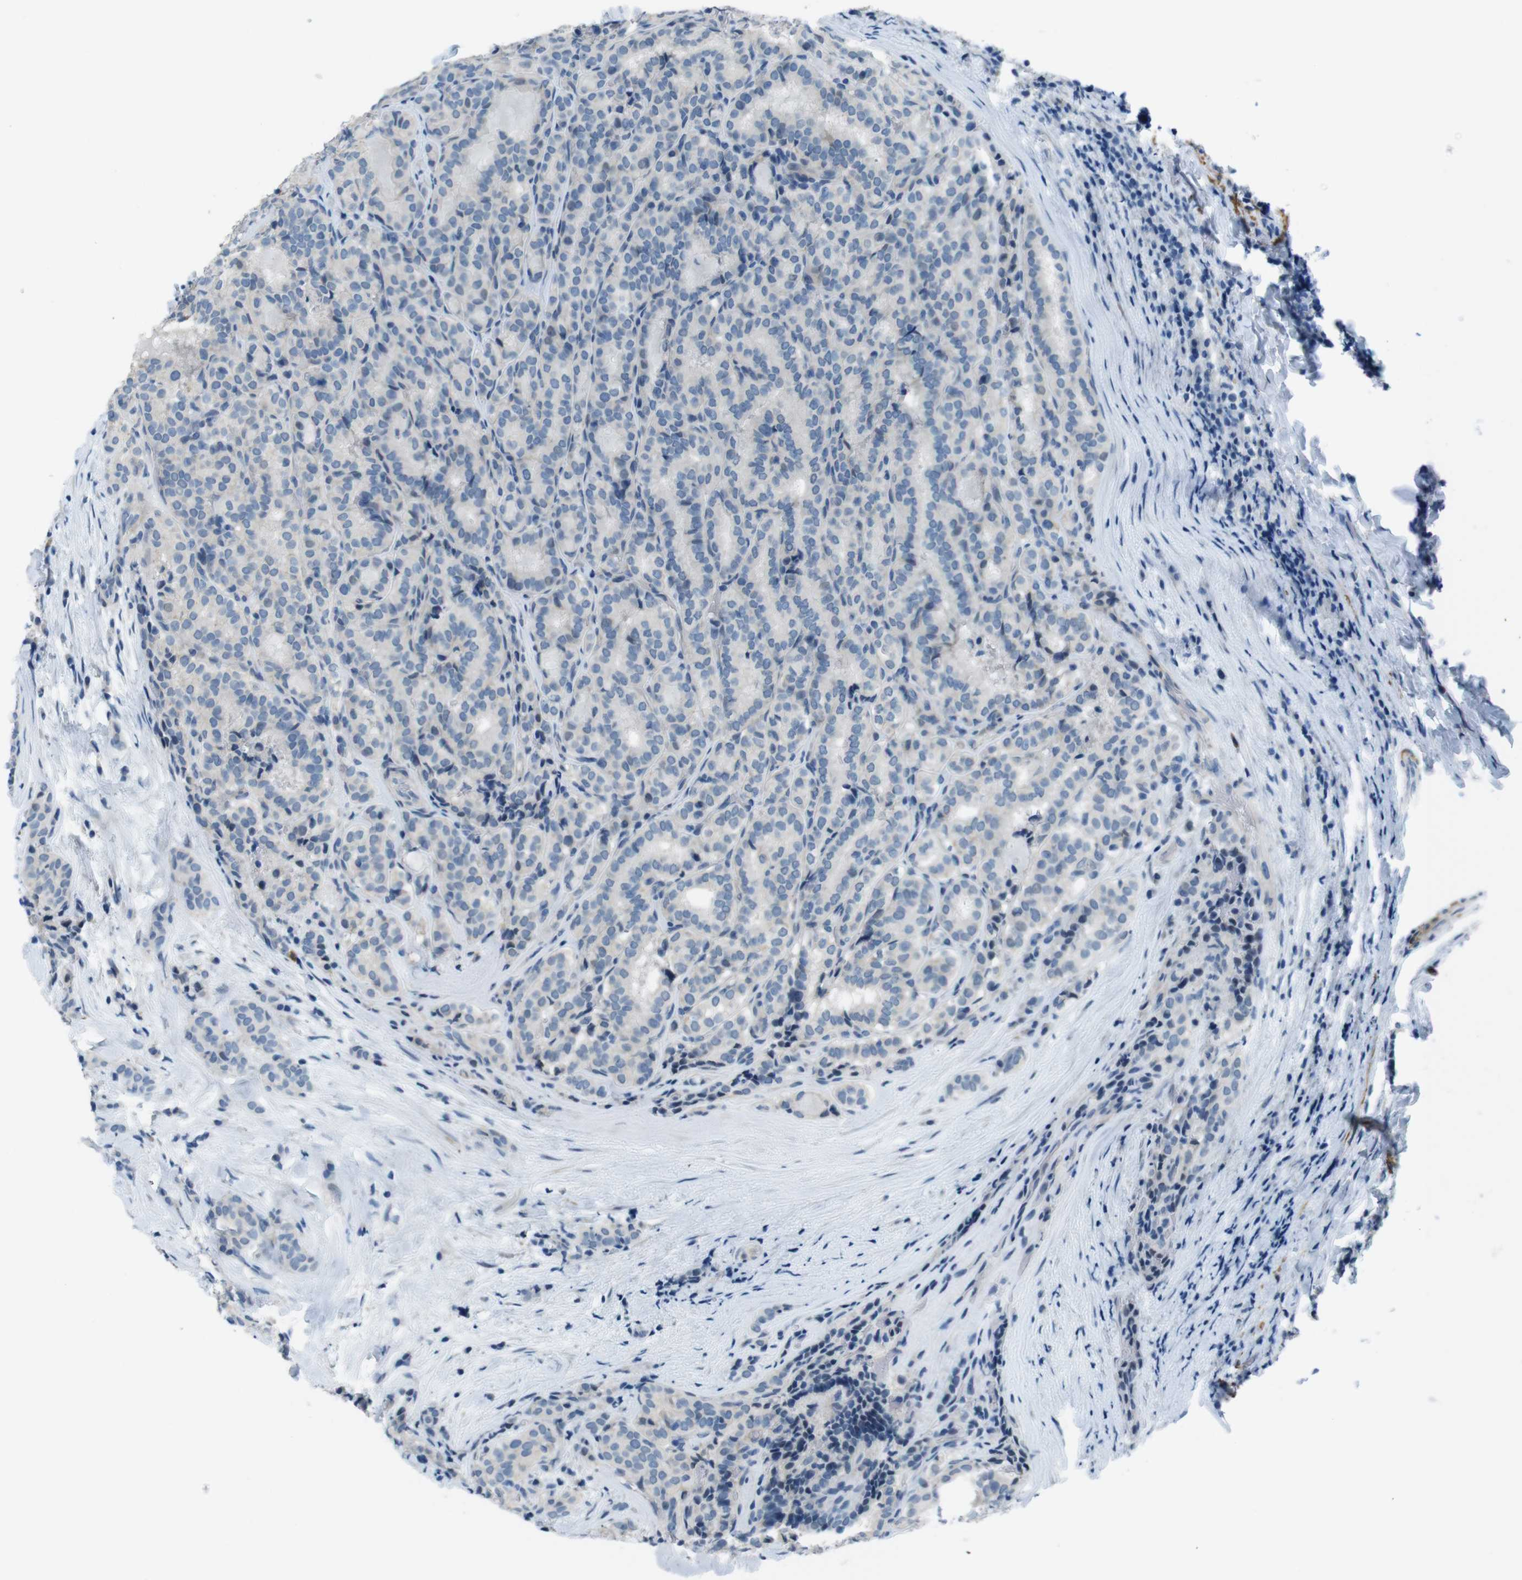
{"staining": {"intensity": "negative", "quantity": "none", "location": "none"}, "tissue": "thyroid cancer", "cell_type": "Tumor cells", "image_type": "cancer", "snomed": [{"axis": "morphology", "description": "Normal tissue, NOS"}, {"axis": "morphology", "description": "Papillary adenocarcinoma, NOS"}, {"axis": "topography", "description": "Thyroid gland"}], "caption": "There is no significant positivity in tumor cells of papillary adenocarcinoma (thyroid).", "gene": "HRH2", "patient": {"sex": "female", "age": 30}}